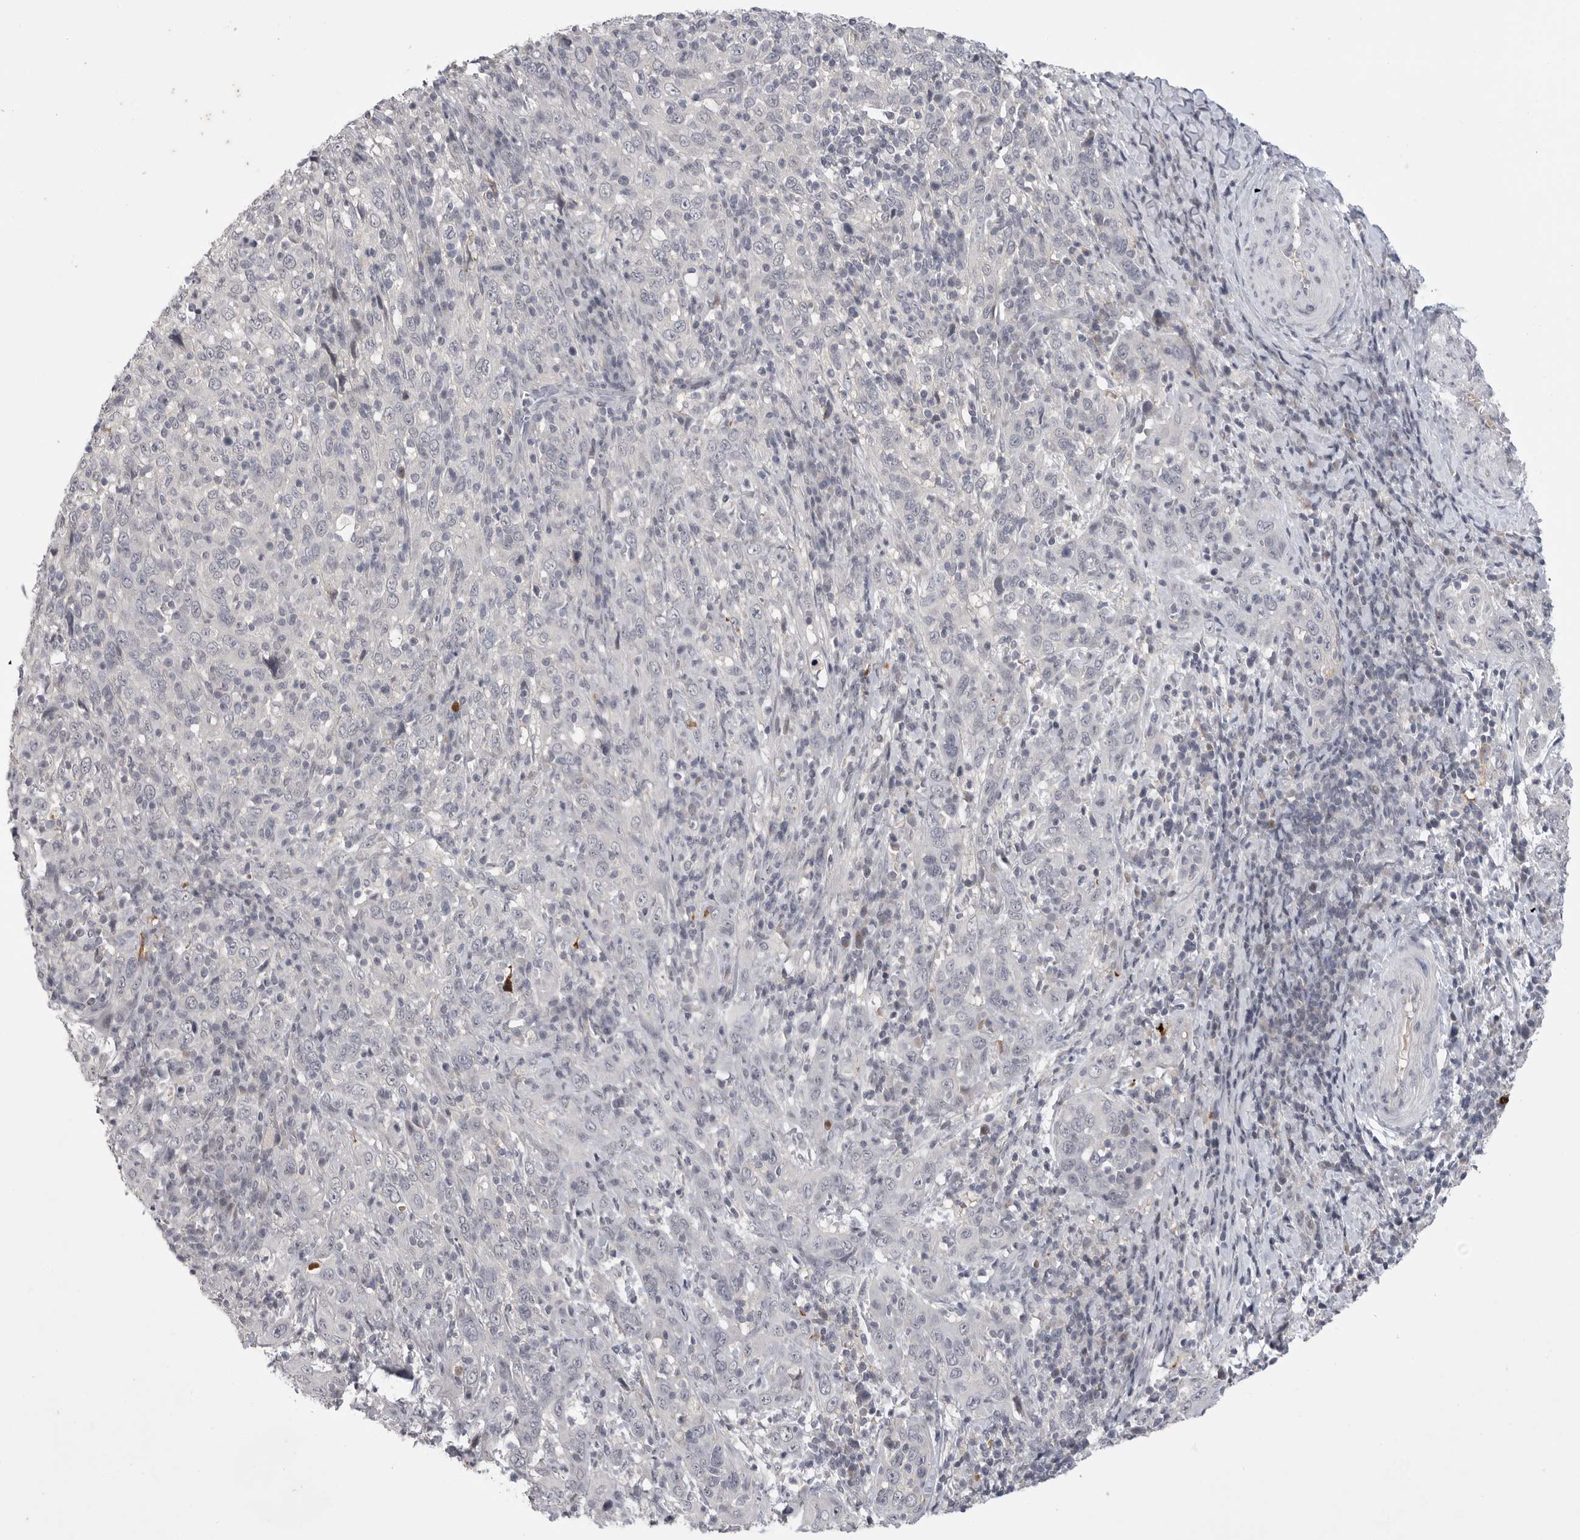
{"staining": {"intensity": "negative", "quantity": "none", "location": "none"}, "tissue": "cervical cancer", "cell_type": "Tumor cells", "image_type": "cancer", "snomed": [{"axis": "morphology", "description": "Squamous cell carcinoma, NOS"}, {"axis": "topography", "description": "Cervix"}], "caption": "An immunohistochemistry histopathology image of cervical cancer (squamous cell carcinoma) is shown. There is no staining in tumor cells of cervical cancer (squamous cell carcinoma).", "gene": "FBXO43", "patient": {"sex": "female", "age": 46}}